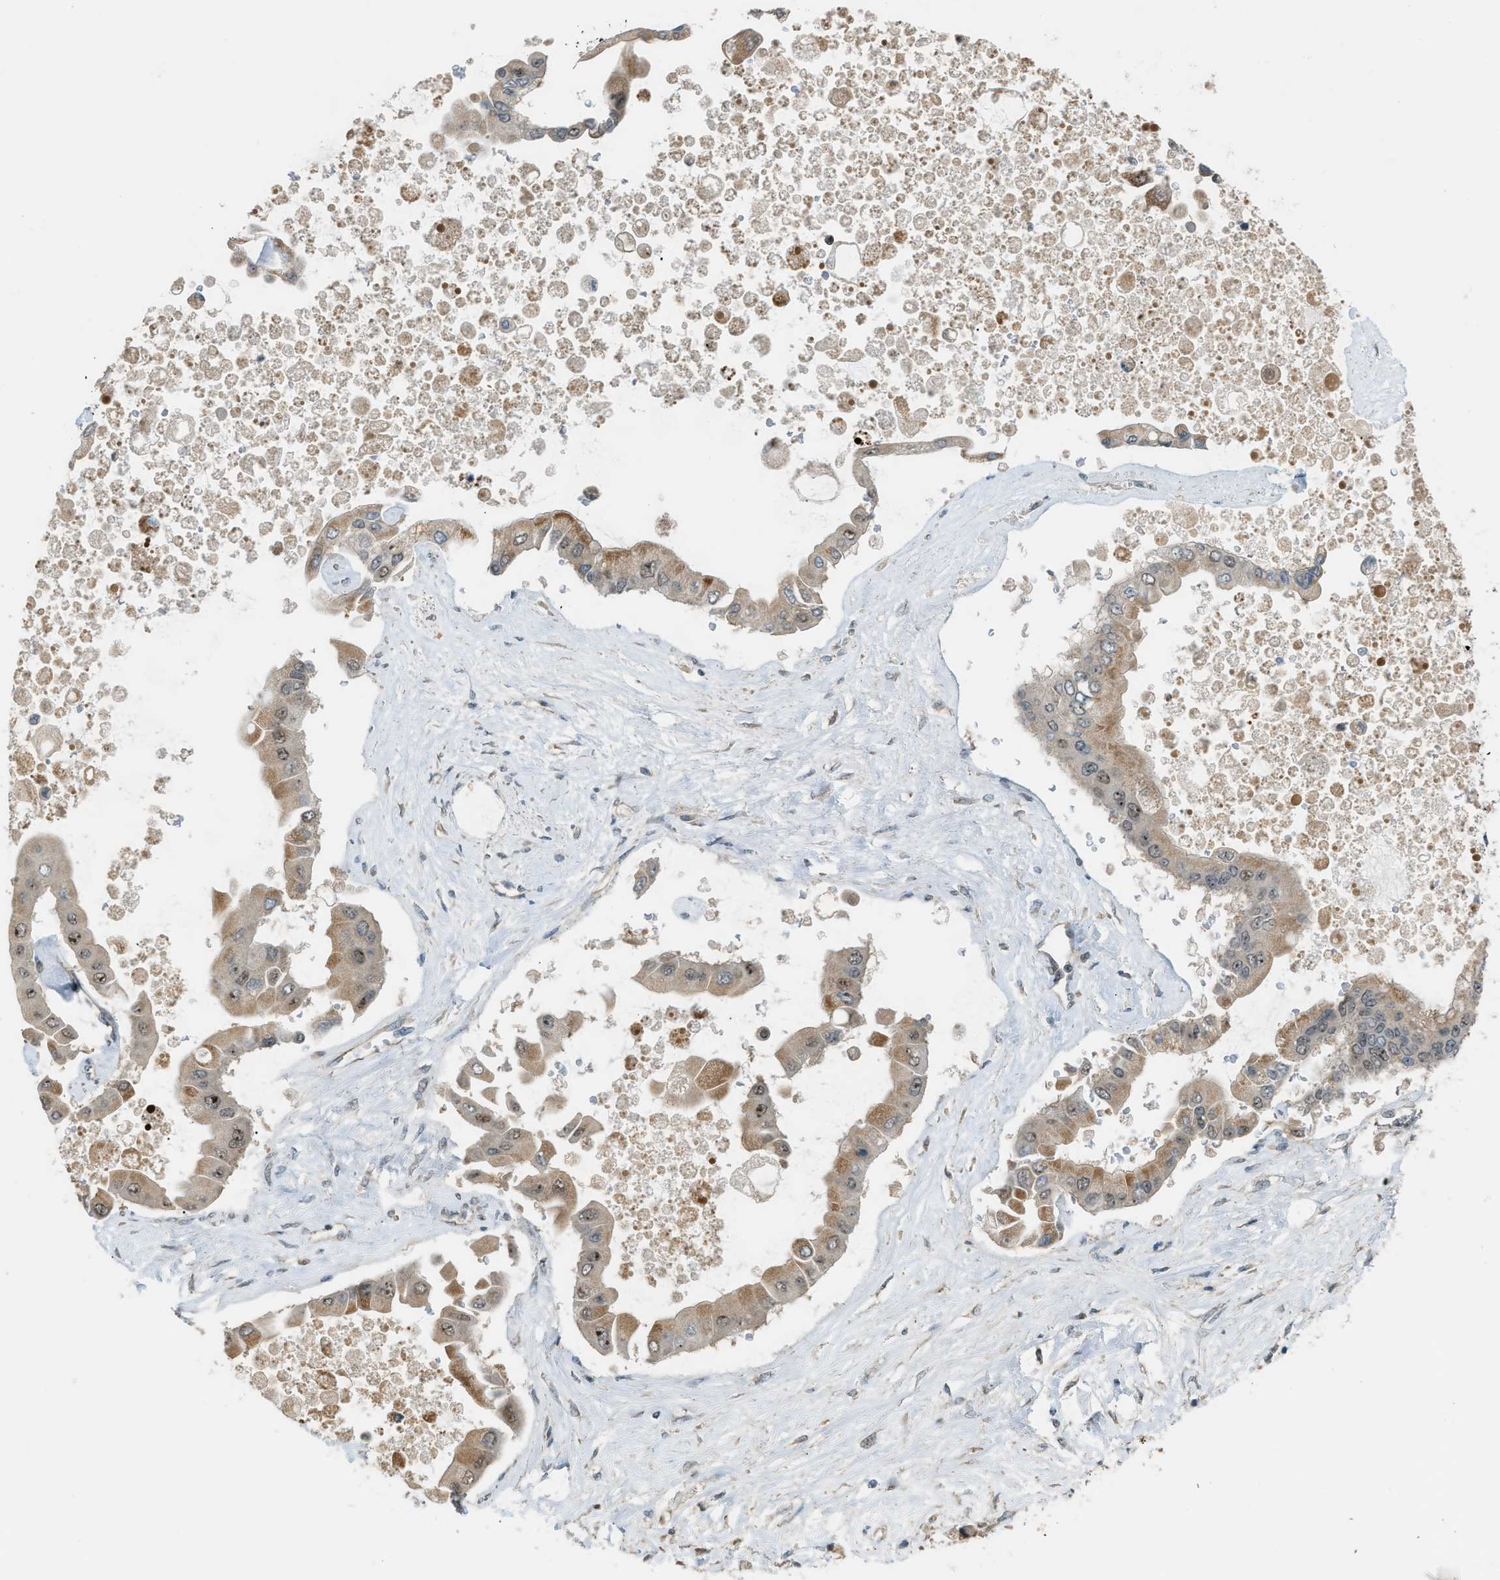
{"staining": {"intensity": "moderate", "quantity": ">75%", "location": "cytoplasmic/membranous,nuclear"}, "tissue": "liver cancer", "cell_type": "Tumor cells", "image_type": "cancer", "snomed": [{"axis": "morphology", "description": "Cholangiocarcinoma"}, {"axis": "topography", "description": "Liver"}], "caption": "Immunohistochemical staining of cholangiocarcinoma (liver) exhibits moderate cytoplasmic/membranous and nuclear protein positivity in approximately >75% of tumor cells.", "gene": "CCDC186", "patient": {"sex": "male", "age": 50}}